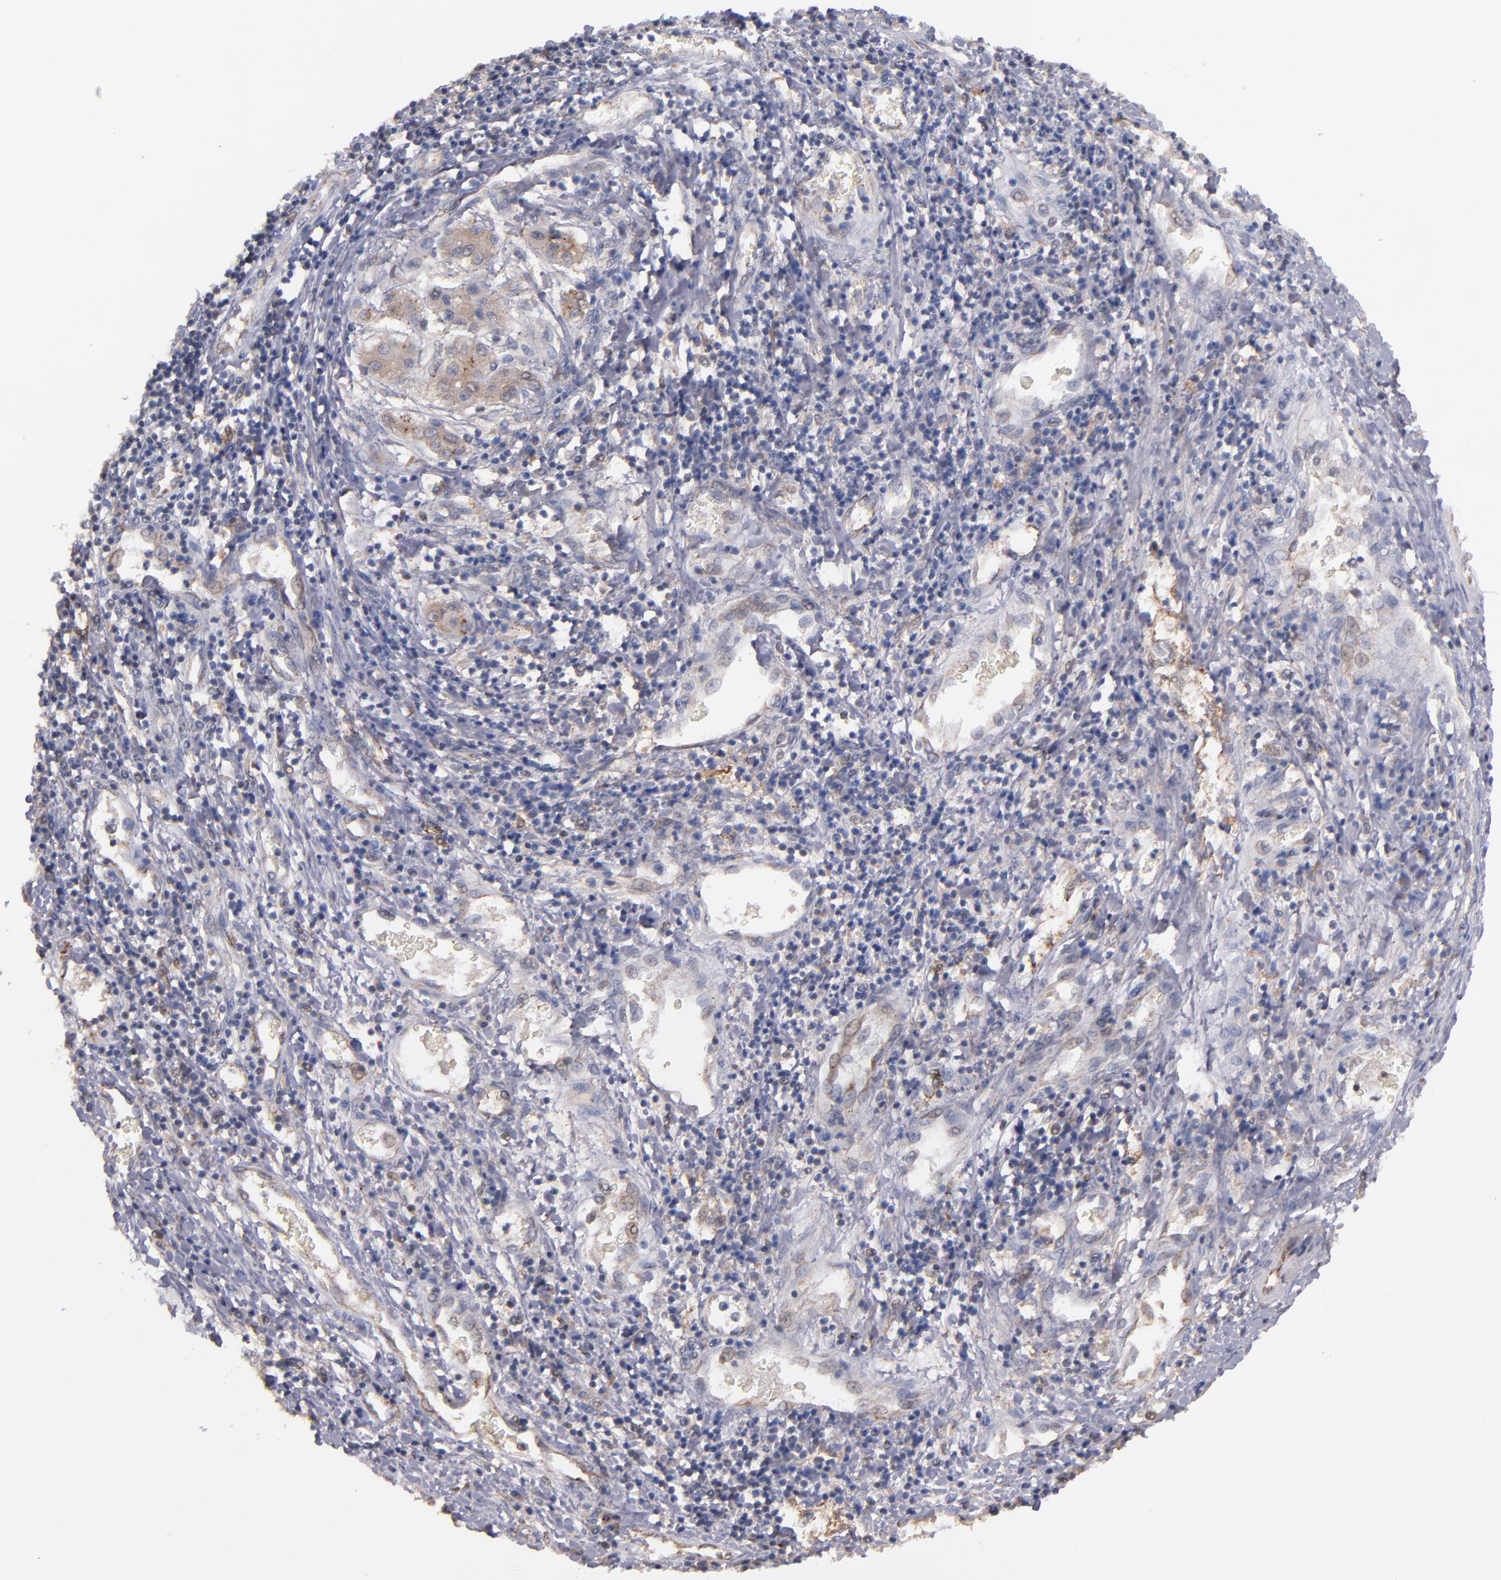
{"staining": {"intensity": "moderate", "quantity": ">75%", "location": "cytoplasmic/membranous"}, "tissue": "liver cancer", "cell_type": "Tumor cells", "image_type": "cancer", "snomed": [{"axis": "morphology", "description": "Carcinoma, Hepatocellular, NOS"}, {"axis": "topography", "description": "Liver"}], "caption": "An image of human liver hepatocellular carcinoma stained for a protein demonstrates moderate cytoplasmic/membranous brown staining in tumor cells.", "gene": "GMFG", "patient": {"sex": "male", "age": 24}}